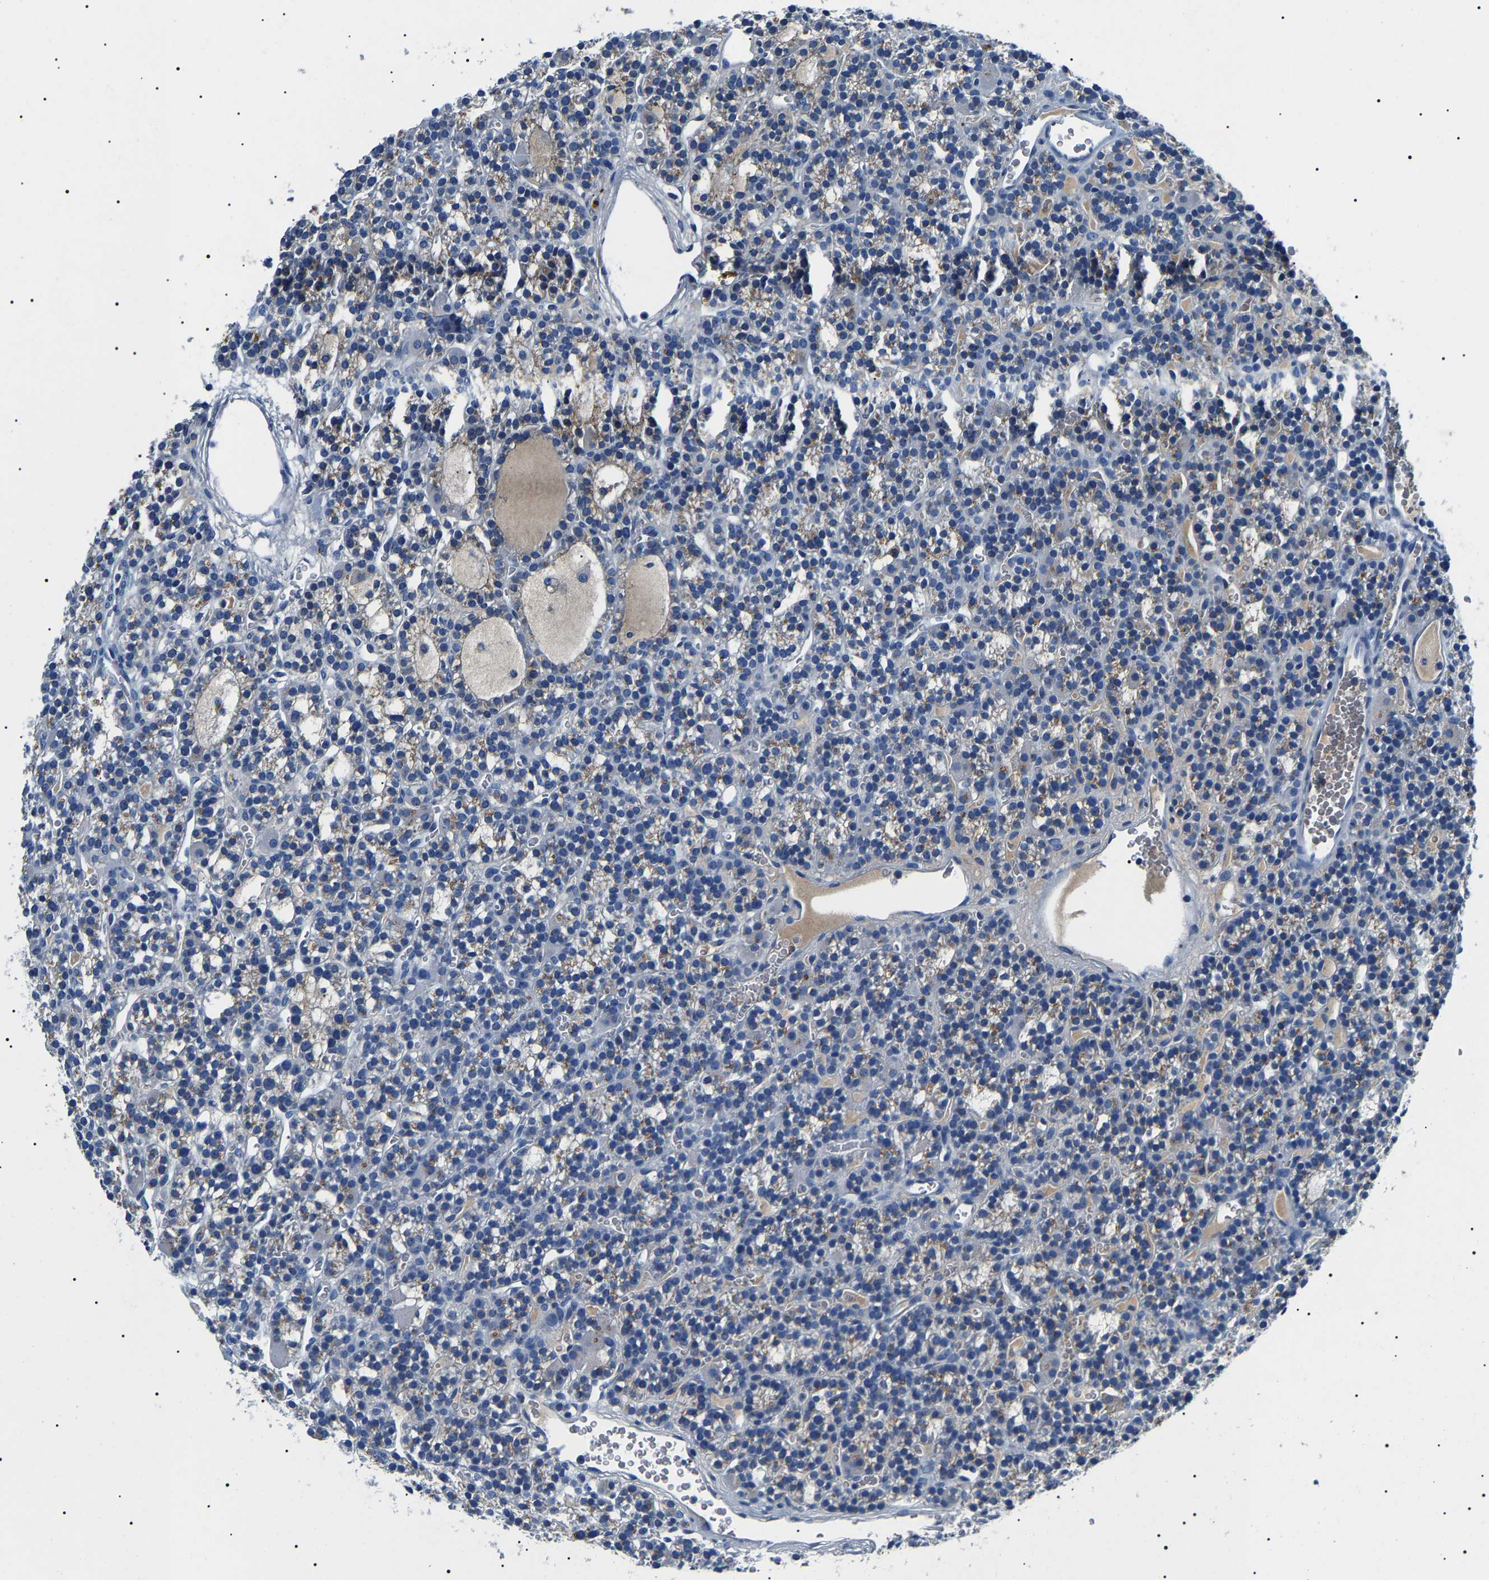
{"staining": {"intensity": "weak", "quantity": "<25%", "location": "cytoplasmic/membranous"}, "tissue": "parathyroid gland", "cell_type": "Glandular cells", "image_type": "normal", "snomed": [{"axis": "morphology", "description": "Normal tissue, NOS"}, {"axis": "morphology", "description": "Adenoma, NOS"}, {"axis": "topography", "description": "Parathyroid gland"}], "caption": "Immunohistochemical staining of normal parathyroid gland exhibits no significant expression in glandular cells. (DAB immunohistochemistry visualized using brightfield microscopy, high magnification).", "gene": "KLK15", "patient": {"sex": "female", "age": 58}}